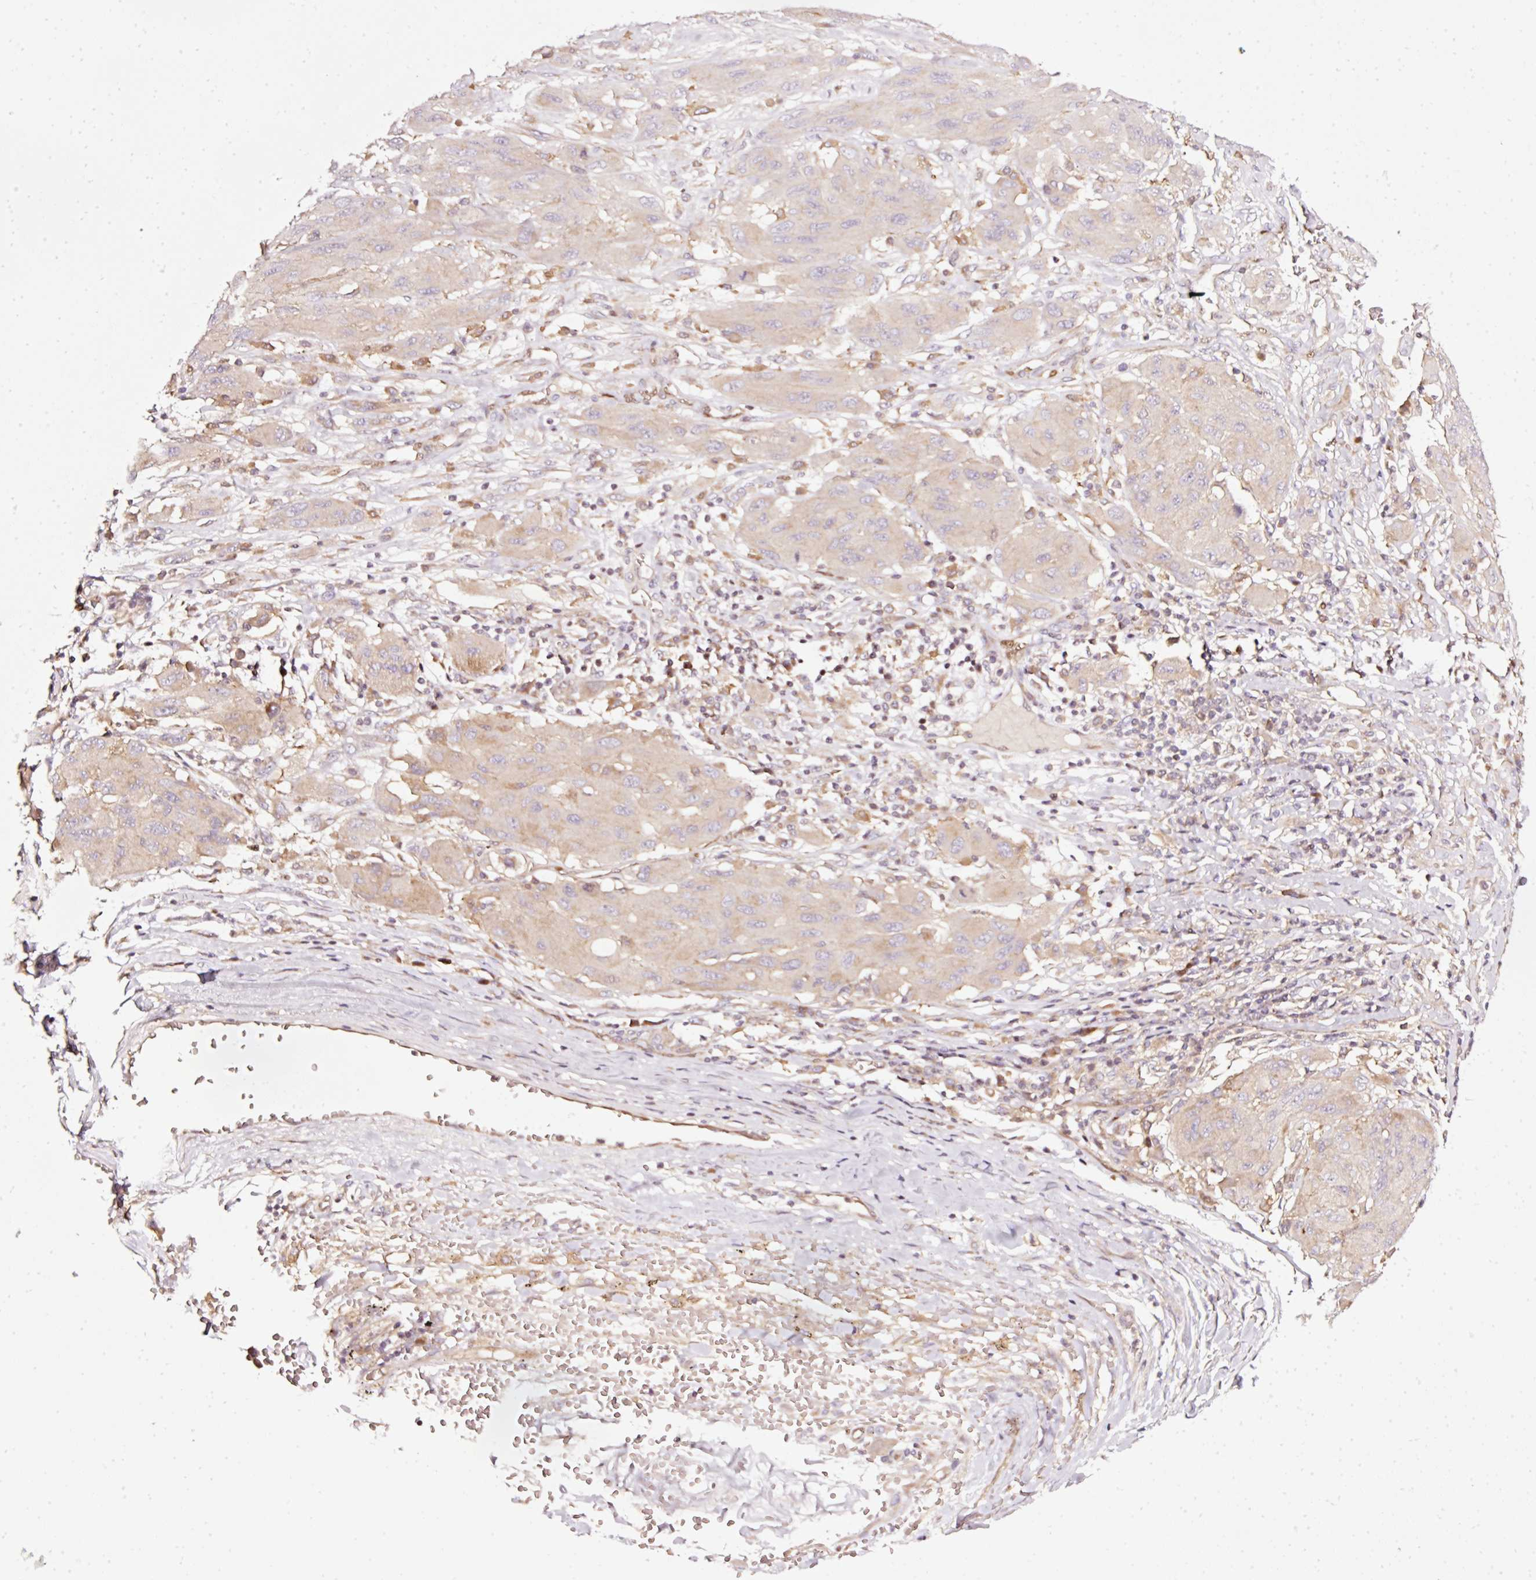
{"staining": {"intensity": "weak", "quantity": "<25%", "location": "cytoplasmic/membranous"}, "tissue": "melanoma", "cell_type": "Tumor cells", "image_type": "cancer", "snomed": [{"axis": "morphology", "description": "Malignant melanoma, NOS"}, {"axis": "topography", "description": "Skin"}], "caption": "IHC histopathology image of malignant melanoma stained for a protein (brown), which demonstrates no positivity in tumor cells. (DAB (3,3'-diaminobenzidine) immunohistochemistry visualized using brightfield microscopy, high magnification).", "gene": "NAPA", "patient": {"sex": "female", "age": 91}}